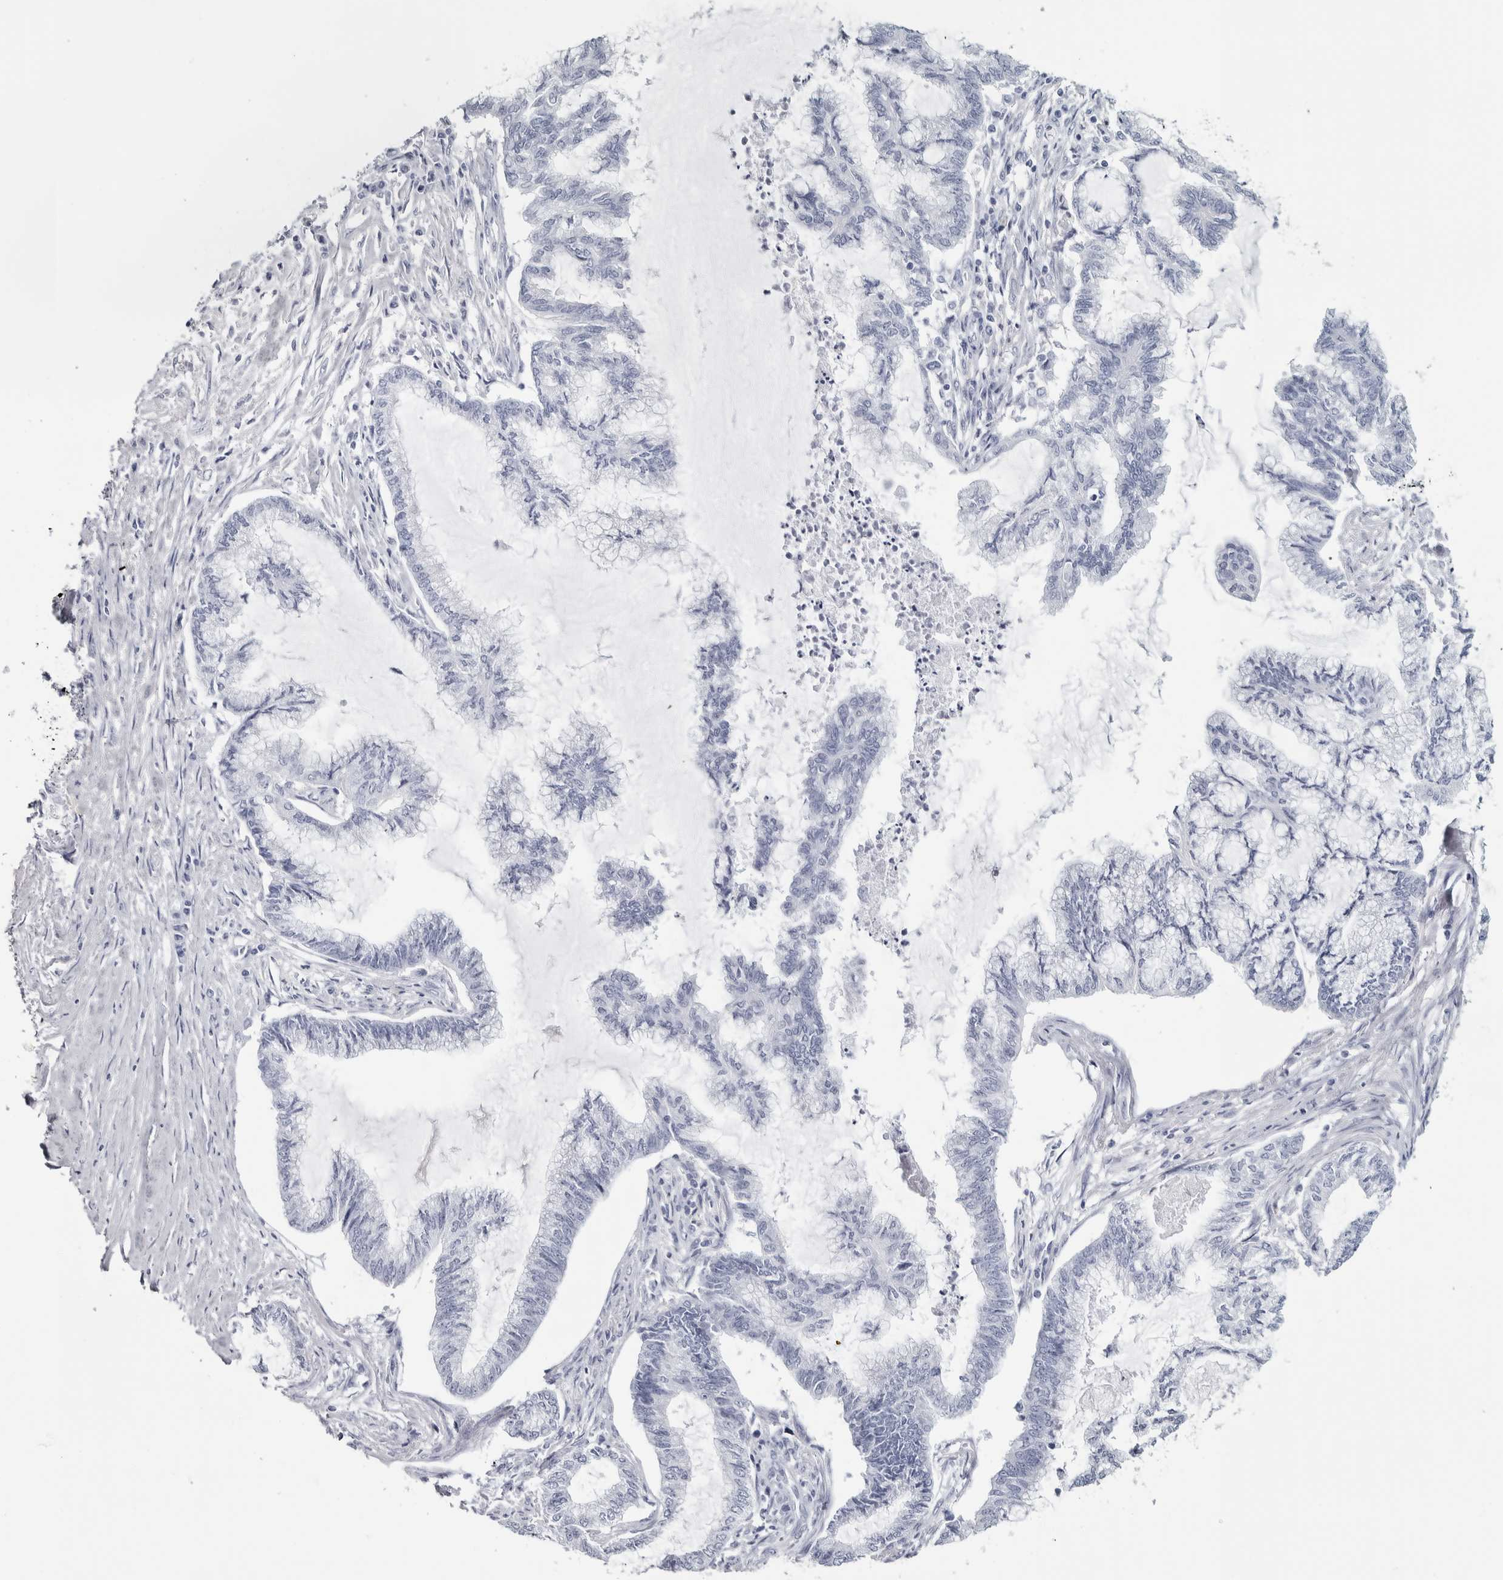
{"staining": {"intensity": "negative", "quantity": "none", "location": "none"}, "tissue": "endometrial cancer", "cell_type": "Tumor cells", "image_type": "cancer", "snomed": [{"axis": "morphology", "description": "Adenocarcinoma, NOS"}, {"axis": "topography", "description": "Endometrium"}], "caption": "High magnification brightfield microscopy of endometrial cancer (adenocarcinoma) stained with DAB (brown) and counterstained with hematoxylin (blue): tumor cells show no significant expression.", "gene": "NECAB1", "patient": {"sex": "female", "age": 86}}